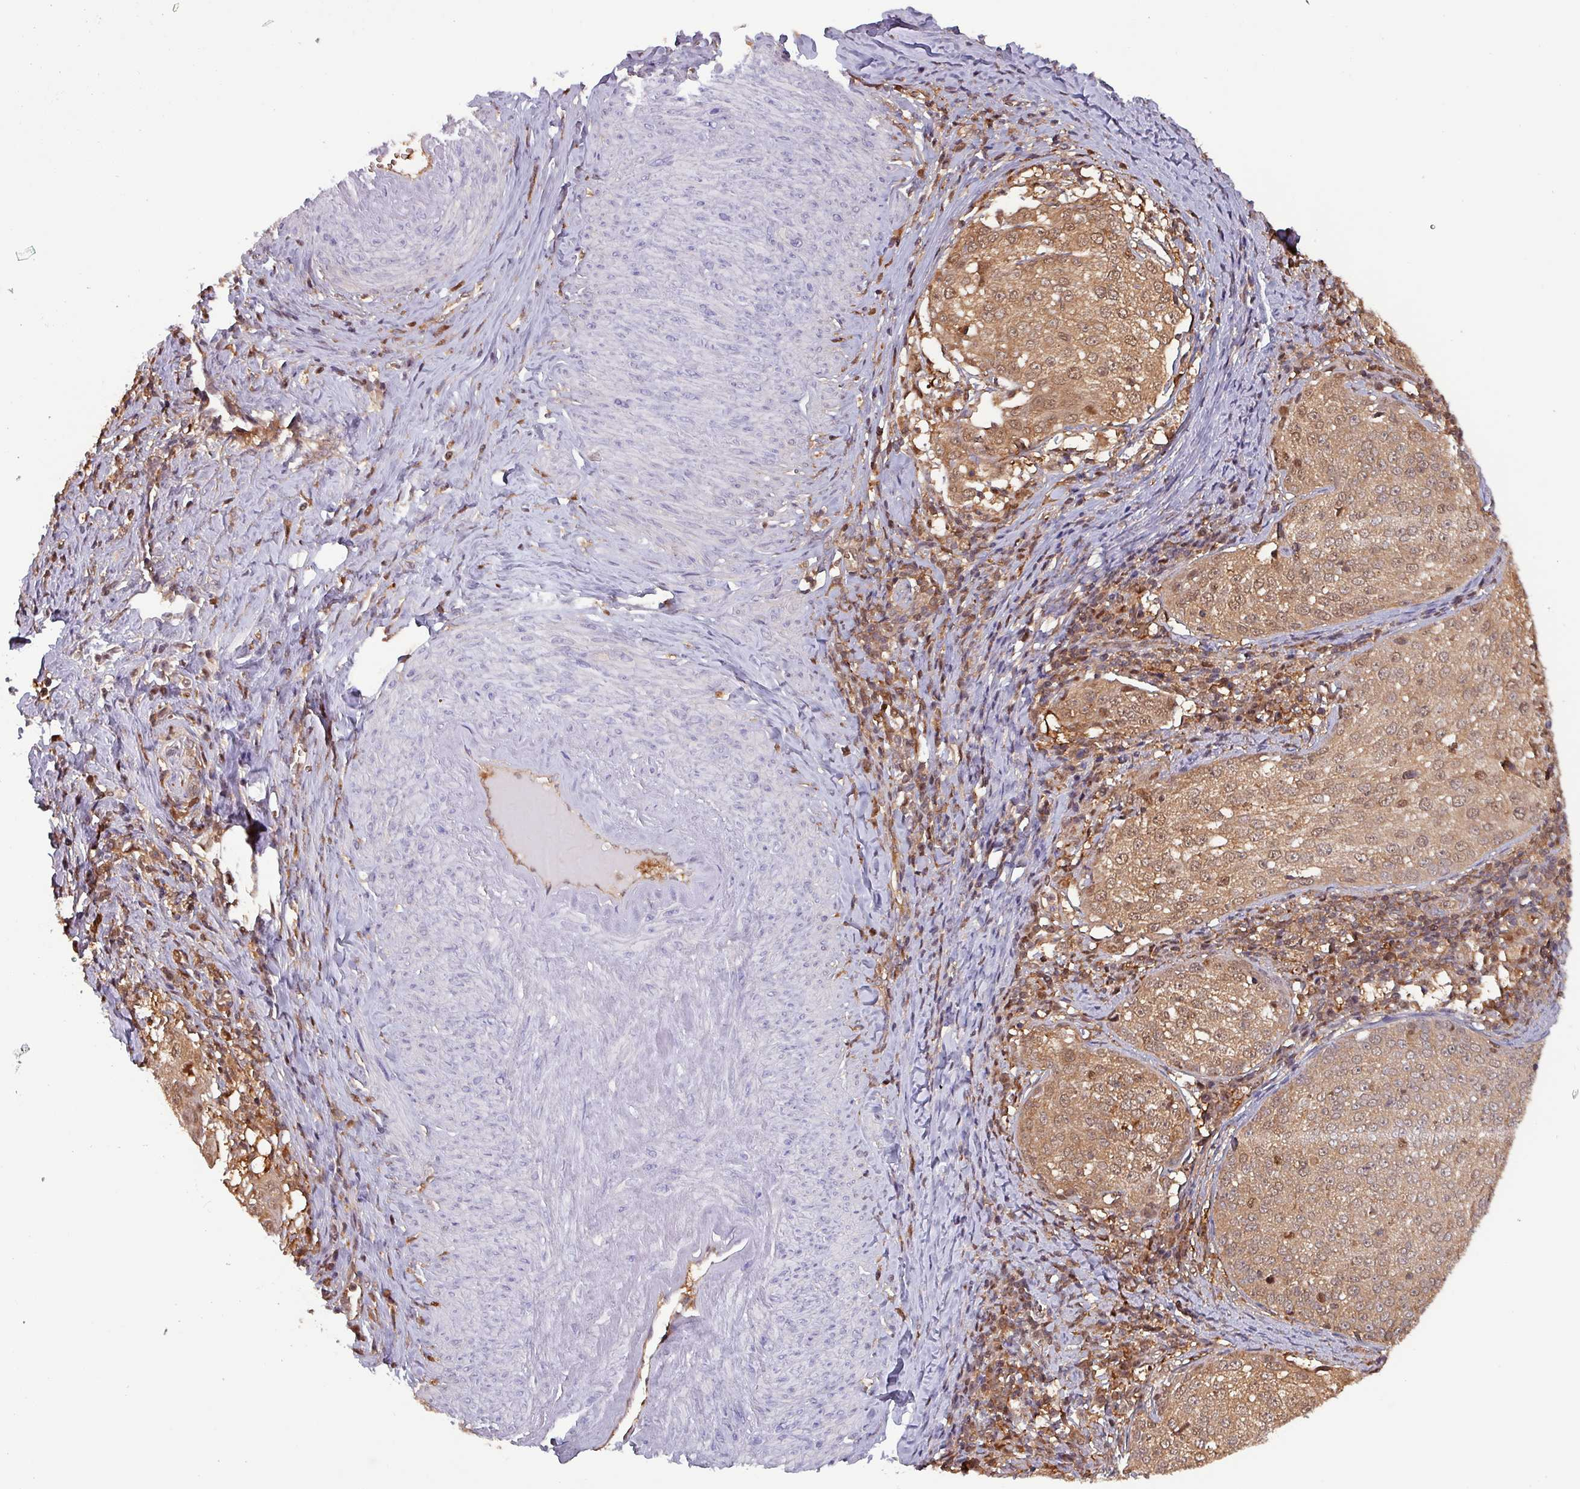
{"staining": {"intensity": "moderate", "quantity": ">75%", "location": "cytoplasmic/membranous"}, "tissue": "cervical cancer", "cell_type": "Tumor cells", "image_type": "cancer", "snomed": [{"axis": "morphology", "description": "Squamous cell carcinoma, NOS"}, {"axis": "topography", "description": "Cervix"}], "caption": "Immunohistochemistry image of cervical cancer (squamous cell carcinoma) stained for a protein (brown), which reveals medium levels of moderate cytoplasmic/membranous positivity in about >75% of tumor cells.", "gene": "PSMB8", "patient": {"sex": "female", "age": 57}}